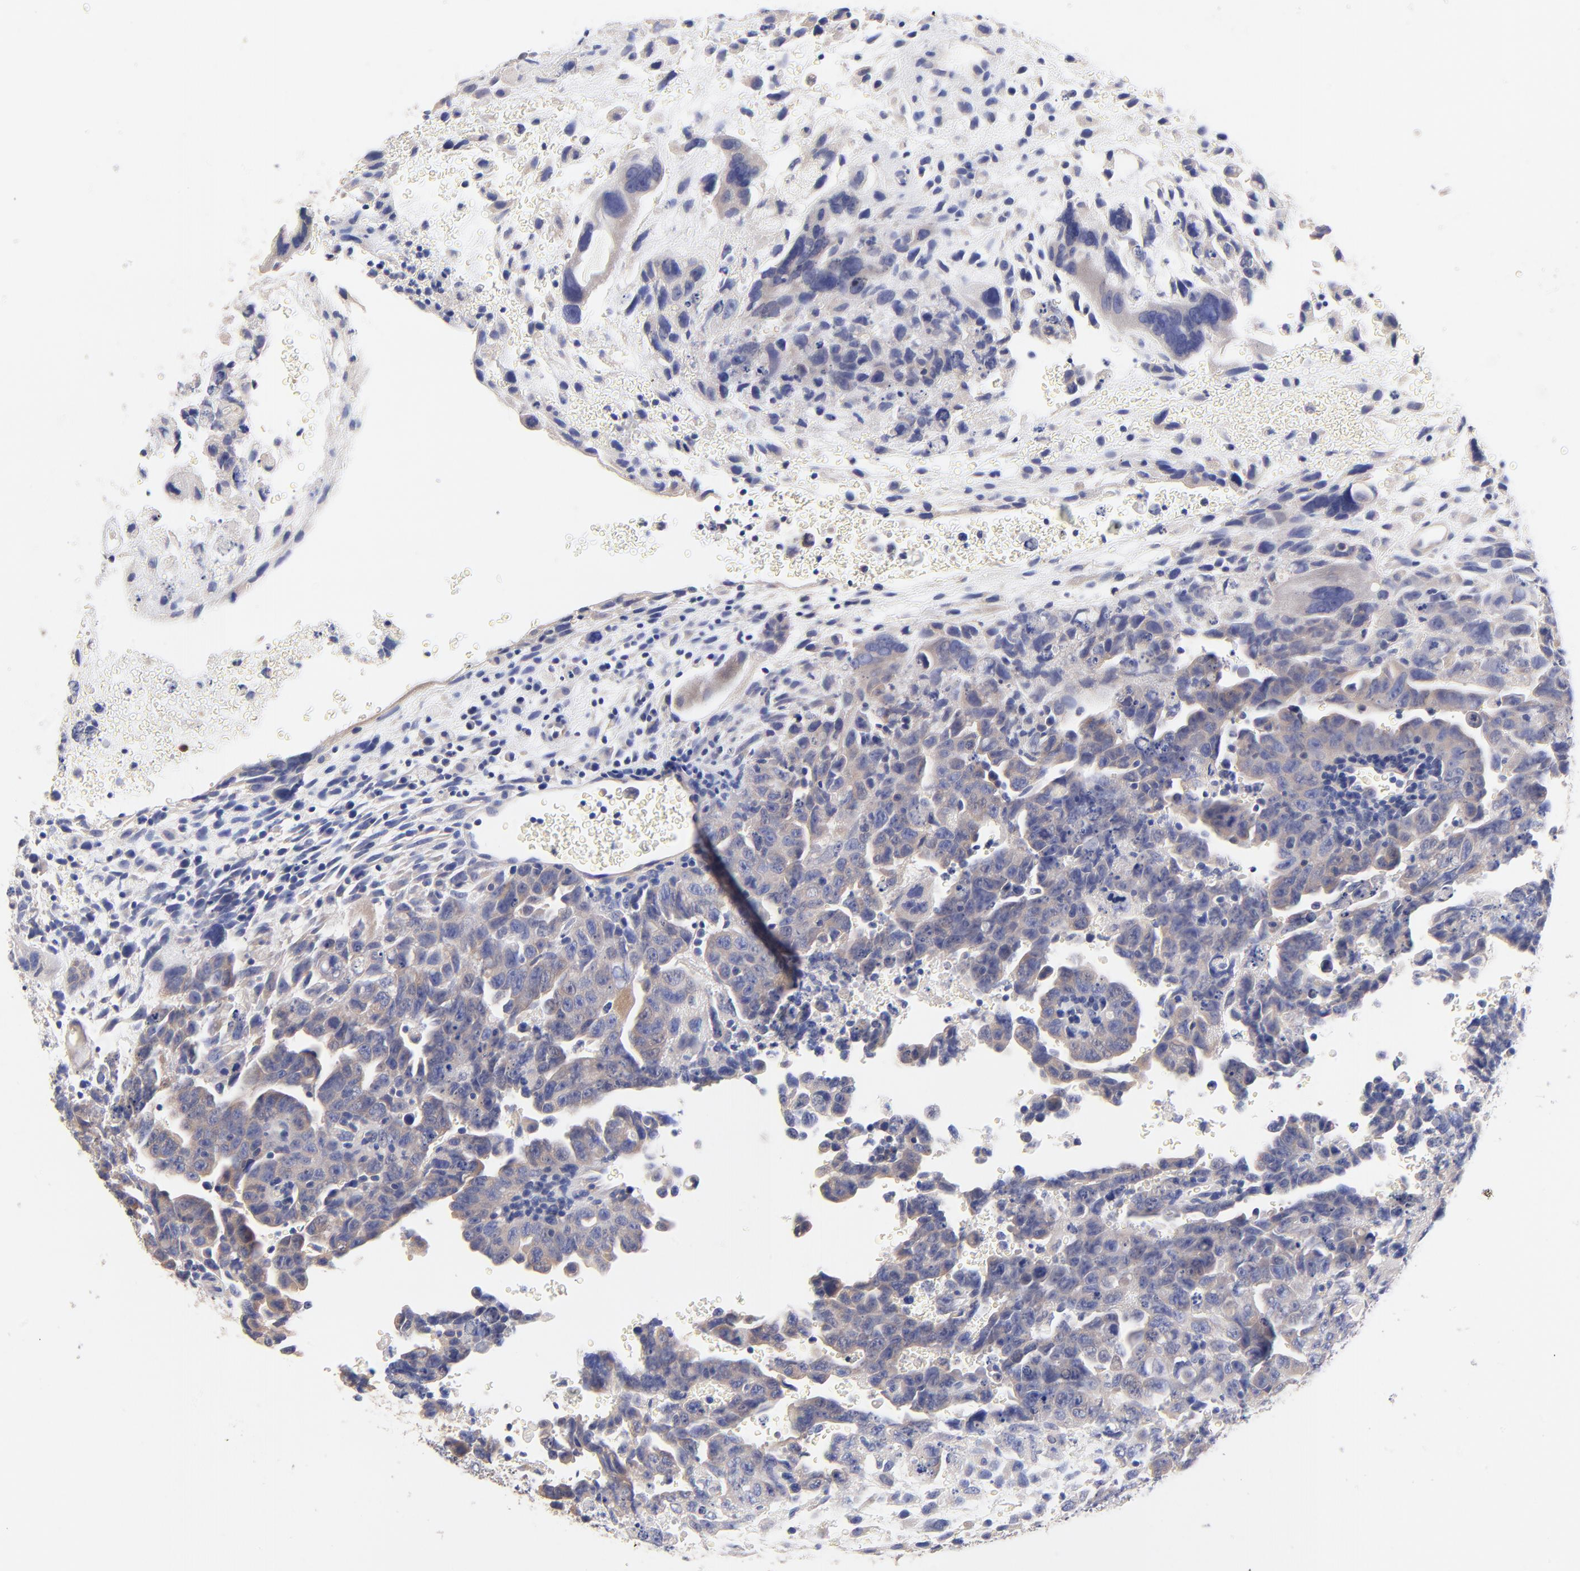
{"staining": {"intensity": "weak", "quantity": ">75%", "location": "cytoplasmic/membranous"}, "tissue": "testis cancer", "cell_type": "Tumor cells", "image_type": "cancer", "snomed": [{"axis": "morphology", "description": "Carcinoma, Embryonal, NOS"}, {"axis": "topography", "description": "Testis"}], "caption": "IHC (DAB (3,3'-diaminobenzidine)) staining of testis cancer (embryonal carcinoma) reveals weak cytoplasmic/membranous protein staining in about >75% of tumor cells.", "gene": "TNFRSF13C", "patient": {"sex": "male", "age": 28}}